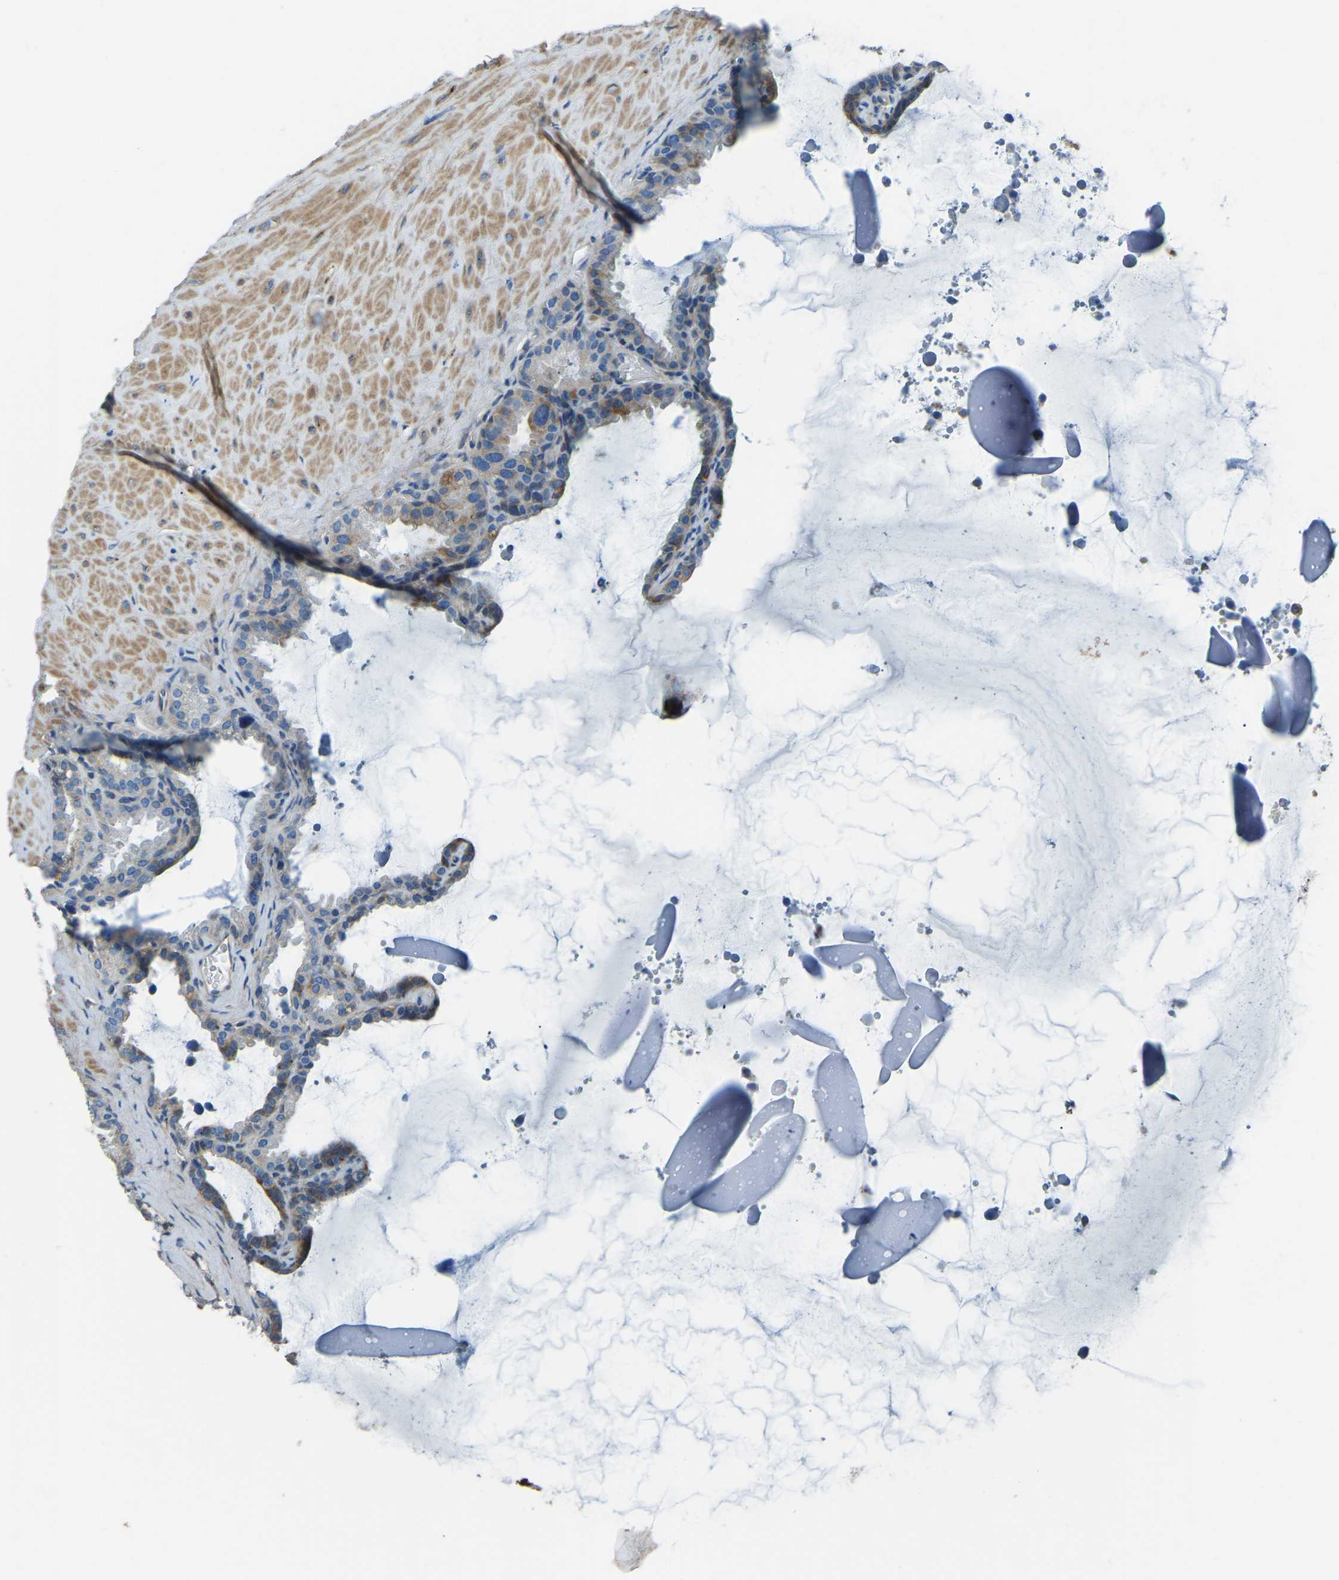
{"staining": {"intensity": "moderate", "quantity": "<25%", "location": "cytoplasmic/membranous"}, "tissue": "seminal vesicle", "cell_type": "Glandular cells", "image_type": "normal", "snomed": [{"axis": "morphology", "description": "Normal tissue, NOS"}, {"axis": "topography", "description": "Seminal veicle"}], "caption": "A histopathology image of seminal vesicle stained for a protein reveals moderate cytoplasmic/membranous brown staining in glandular cells.", "gene": "COL3A1", "patient": {"sex": "male", "age": 46}}